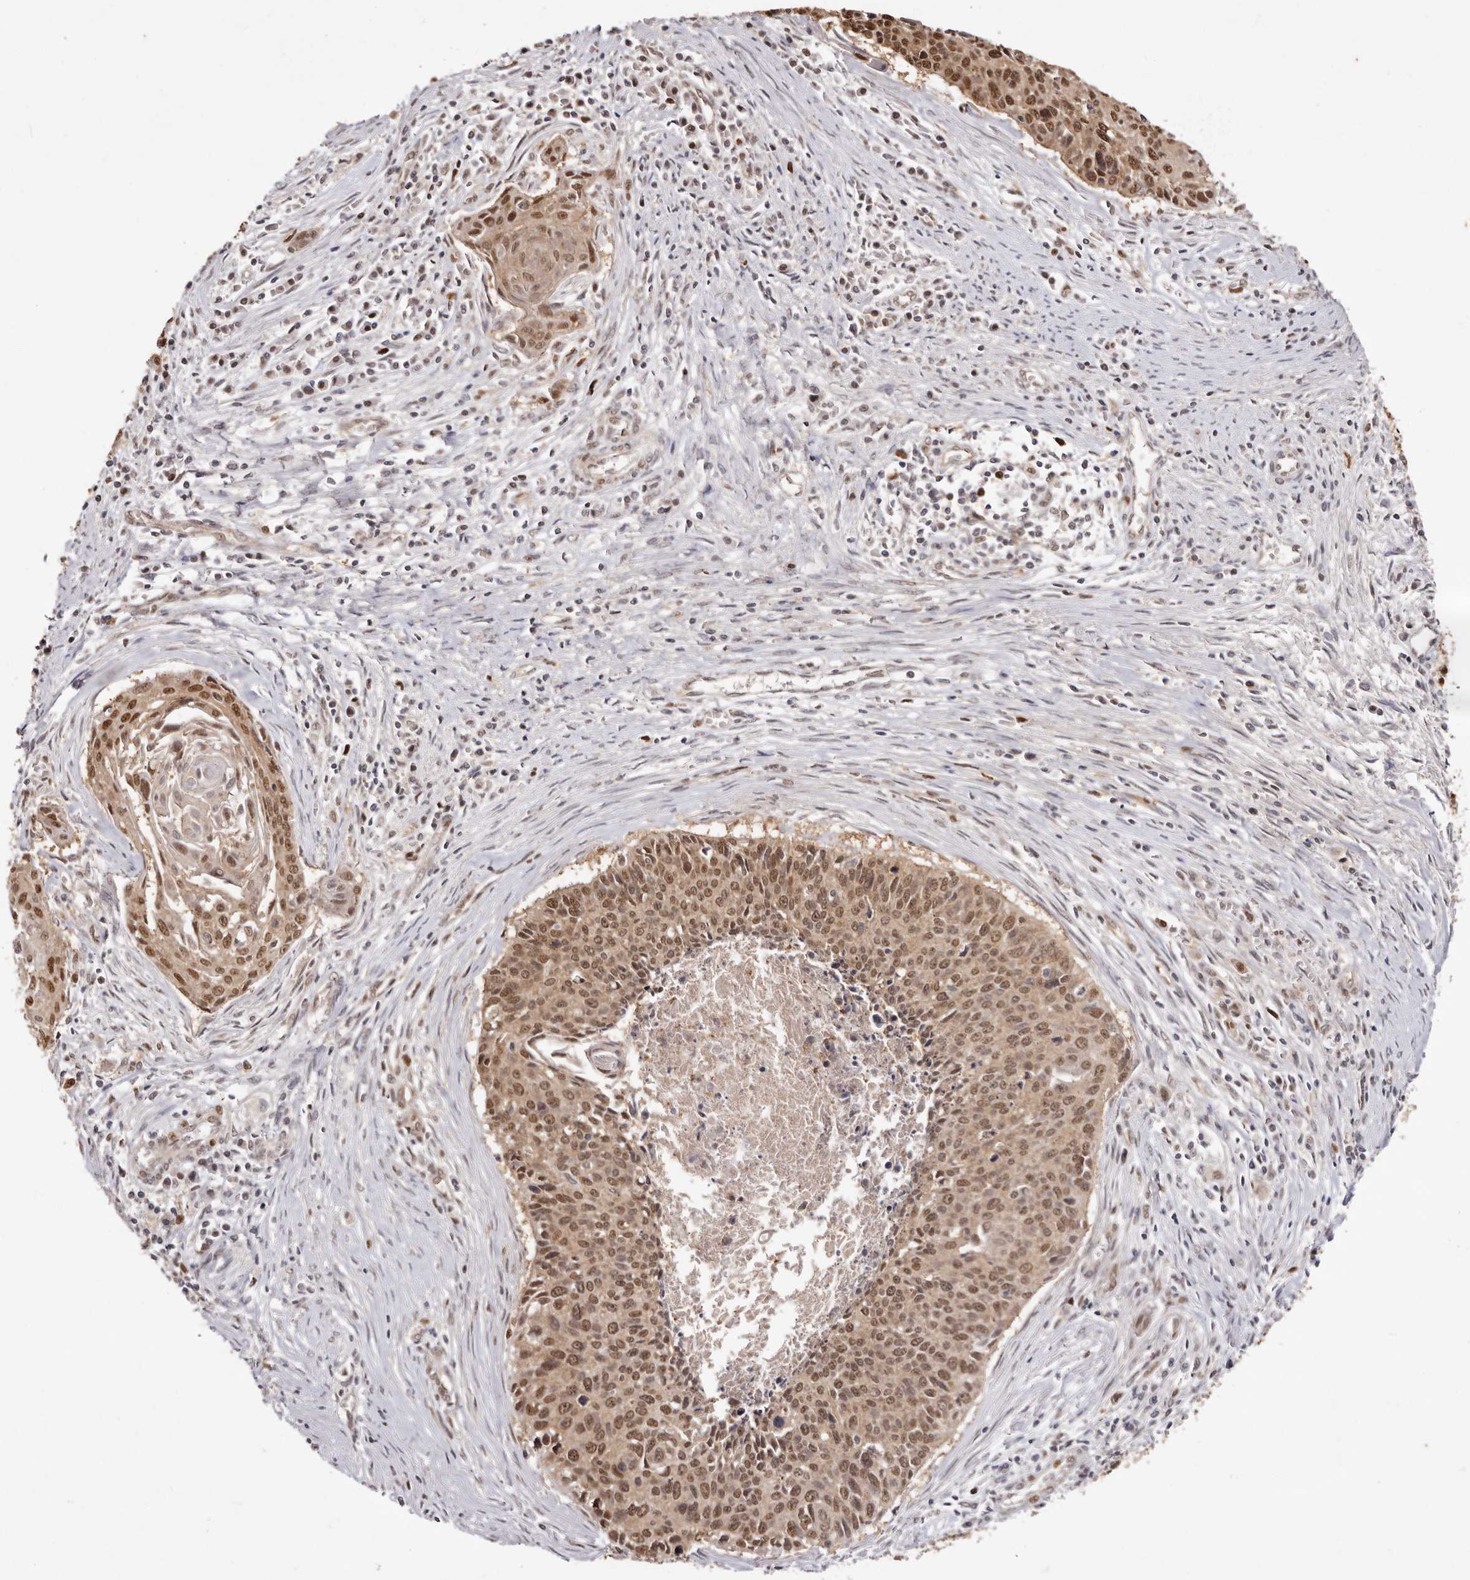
{"staining": {"intensity": "moderate", "quantity": ">75%", "location": "cytoplasmic/membranous,nuclear"}, "tissue": "cervical cancer", "cell_type": "Tumor cells", "image_type": "cancer", "snomed": [{"axis": "morphology", "description": "Squamous cell carcinoma, NOS"}, {"axis": "topography", "description": "Cervix"}], "caption": "This is an image of immunohistochemistry (IHC) staining of cervical cancer (squamous cell carcinoma), which shows moderate staining in the cytoplasmic/membranous and nuclear of tumor cells.", "gene": "NOTCH1", "patient": {"sex": "female", "age": 55}}